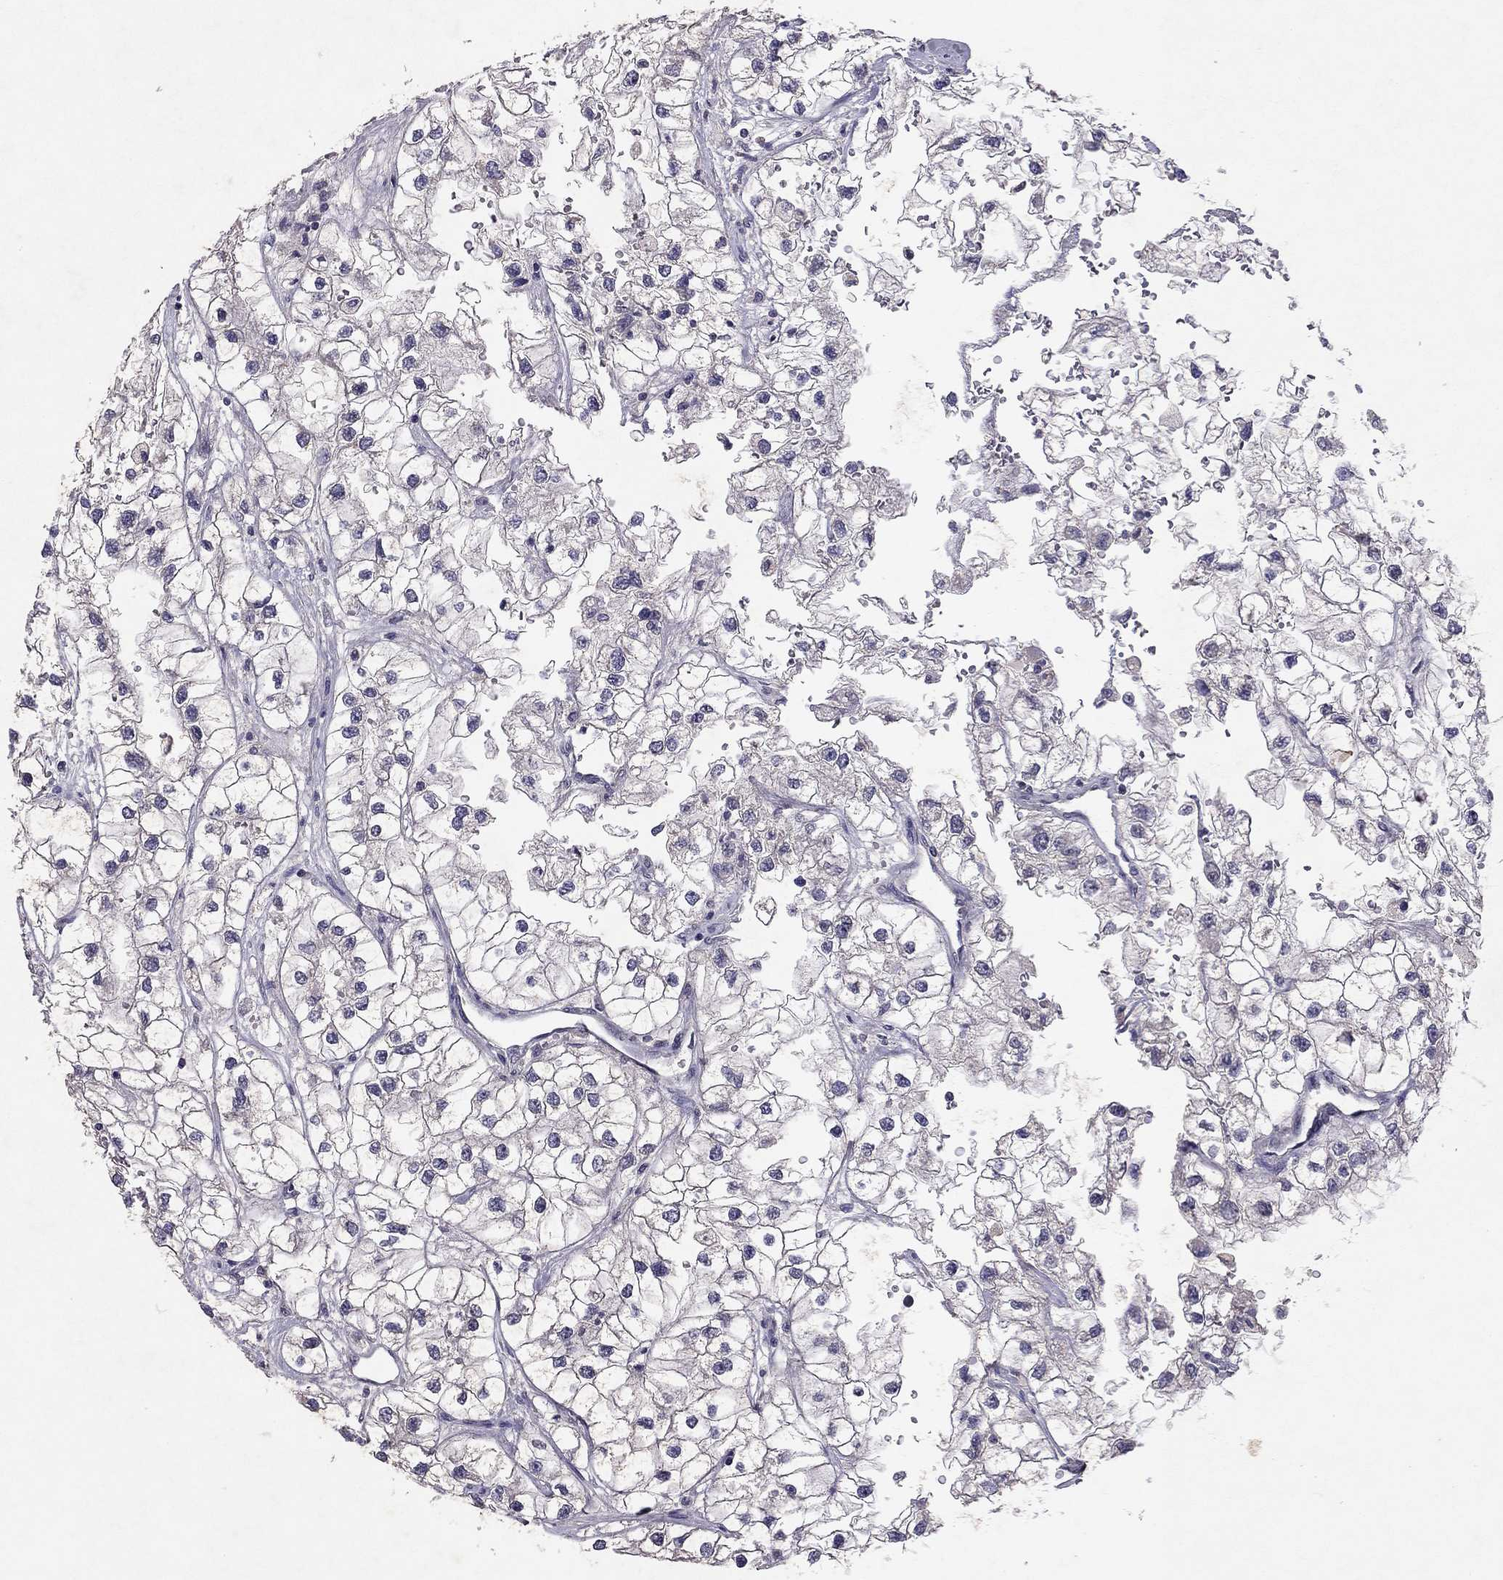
{"staining": {"intensity": "negative", "quantity": "none", "location": "none"}, "tissue": "renal cancer", "cell_type": "Tumor cells", "image_type": "cancer", "snomed": [{"axis": "morphology", "description": "Adenocarcinoma, NOS"}, {"axis": "topography", "description": "Kidney"}], "caption": "DAB immunohistochemical staining of human renal cancer exhibits no significant staining in tumor cells.", "gene": "ESR2", "patient": {"sex": "male", "age": 59}}